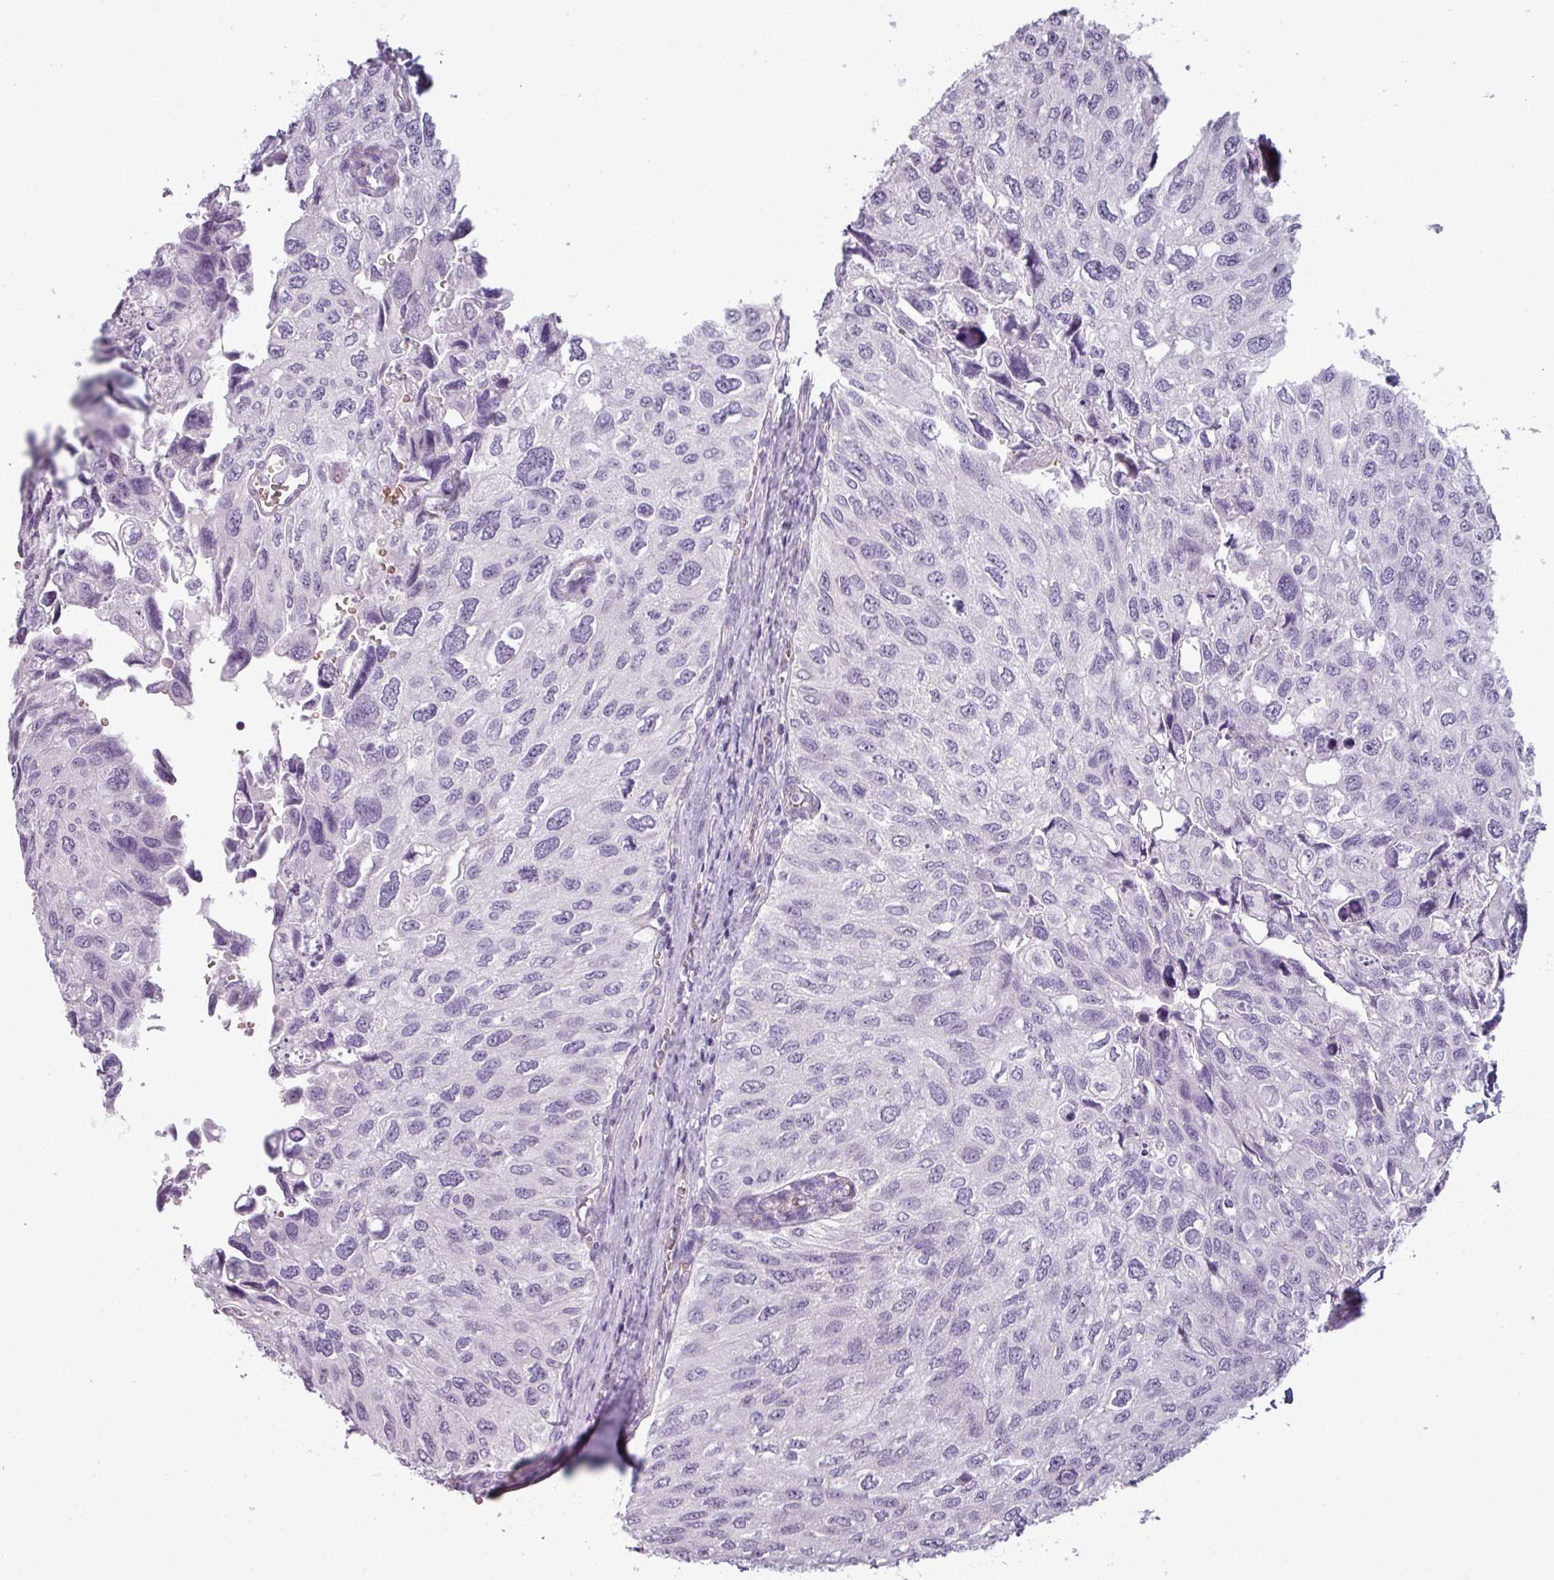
{"staining": {"intensity": "negative", "quantity": "none", "location": "none"}, "tissue": "urothelial cancer", "cell_type": "Tumor cells", "image_type": "cancer", "snomed": [{"axis": "morphology", "description": "Urothelial carcinoma, NOS"}, {"axis": "topography", "description": "Urinary bladder"}], "caption": "Micrograph shows no protein expression in tumor cells of urothelial cancer tissue.", "gene": "AREL1", "patient": {"sex": "male", "age": 80}}